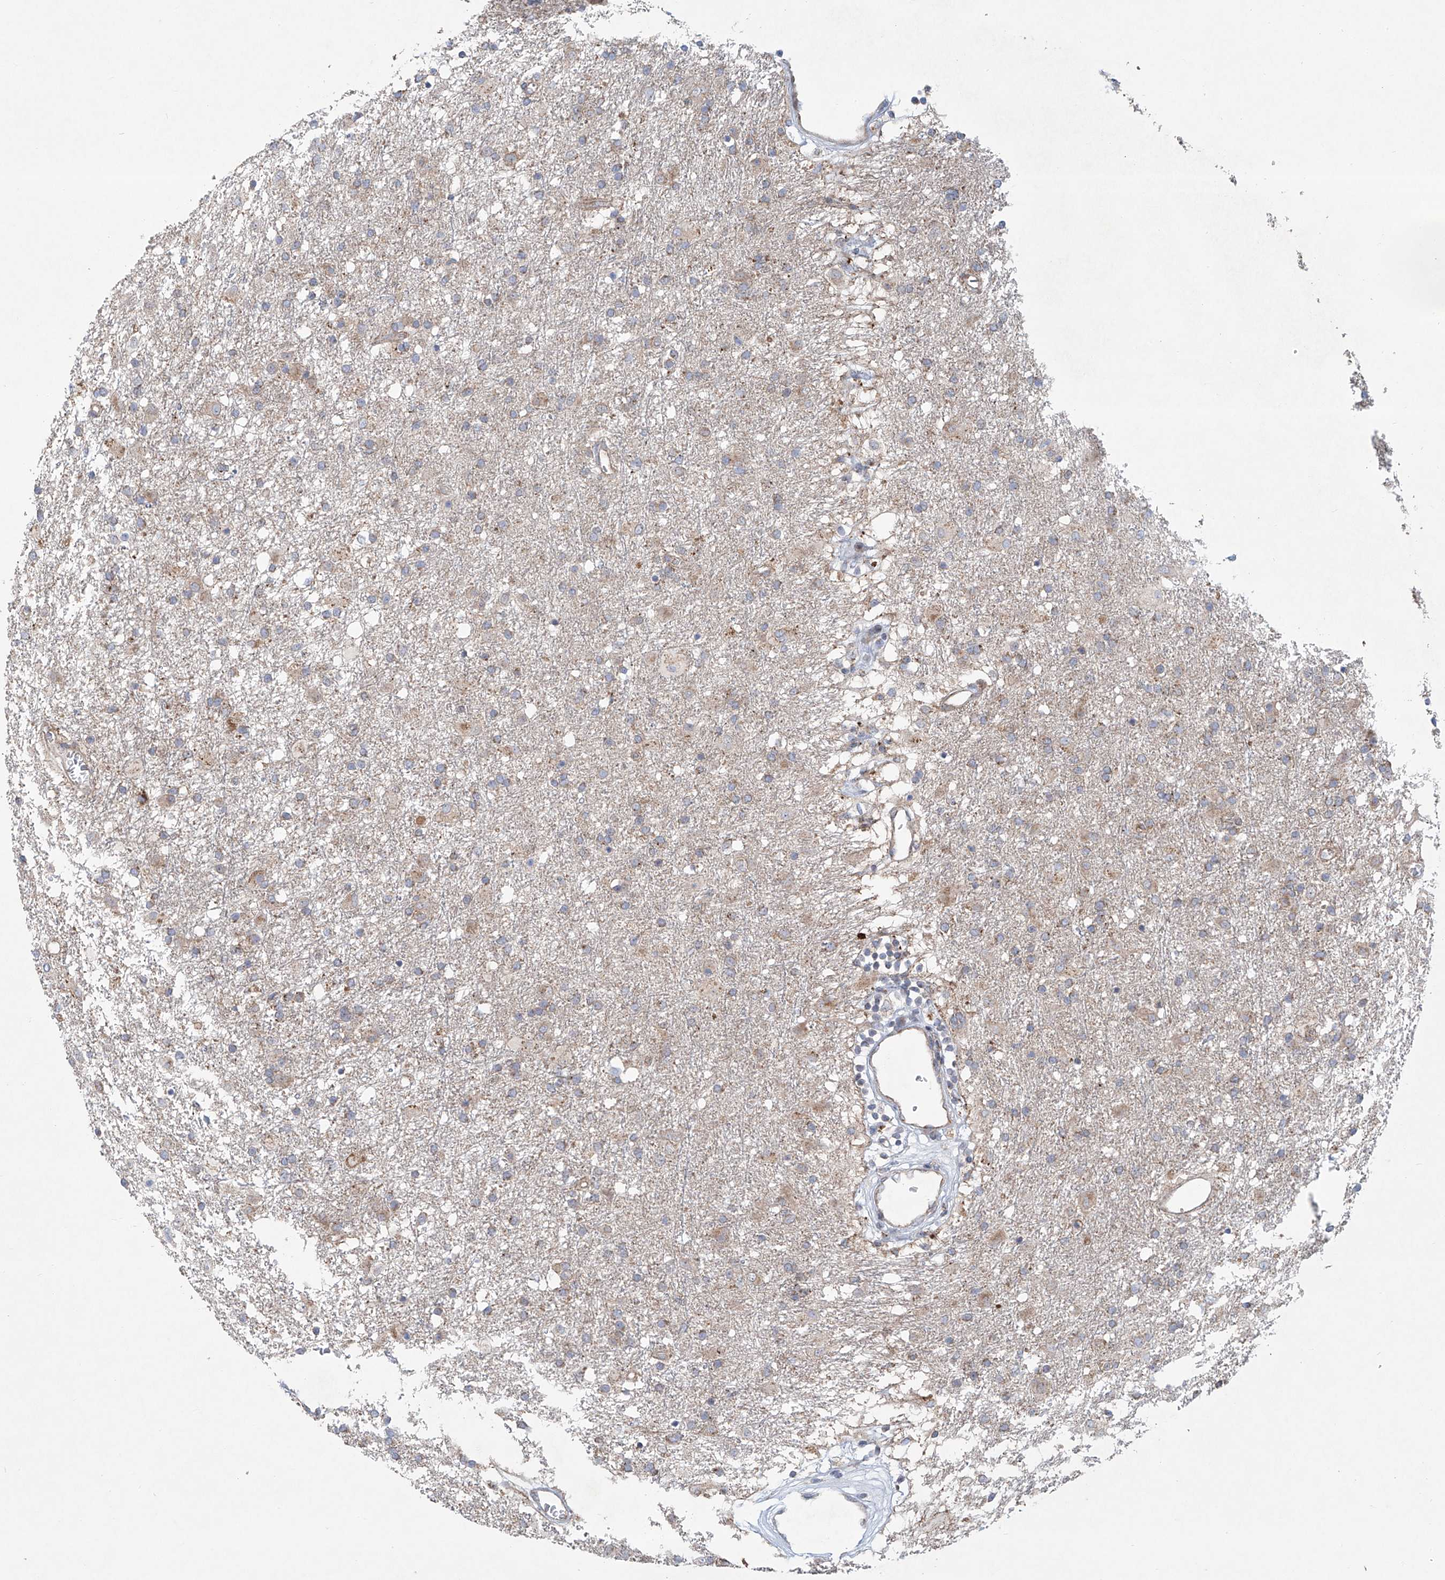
{"staining": {"intensity": "weak", "quantity": "25%-75%", "location": "cytoplasmic/membranous"}, "tissue": "glioma", "cell_type": "Tumor cells", "image_type": "cancer", "snomed": [{"axis": "morphology", "description": "Glioma, malignant, Low grade"}, {"axis": "topography", "description": "Brain"}], "caption": "A high-resolution micrograph shows IHC staining of glioma, which displays weak cytoplasmic/membranous expression in about 25%-75% of tumor cells.", "gene": "KLC4", "patient": {"sex": "male", "age": 65}}